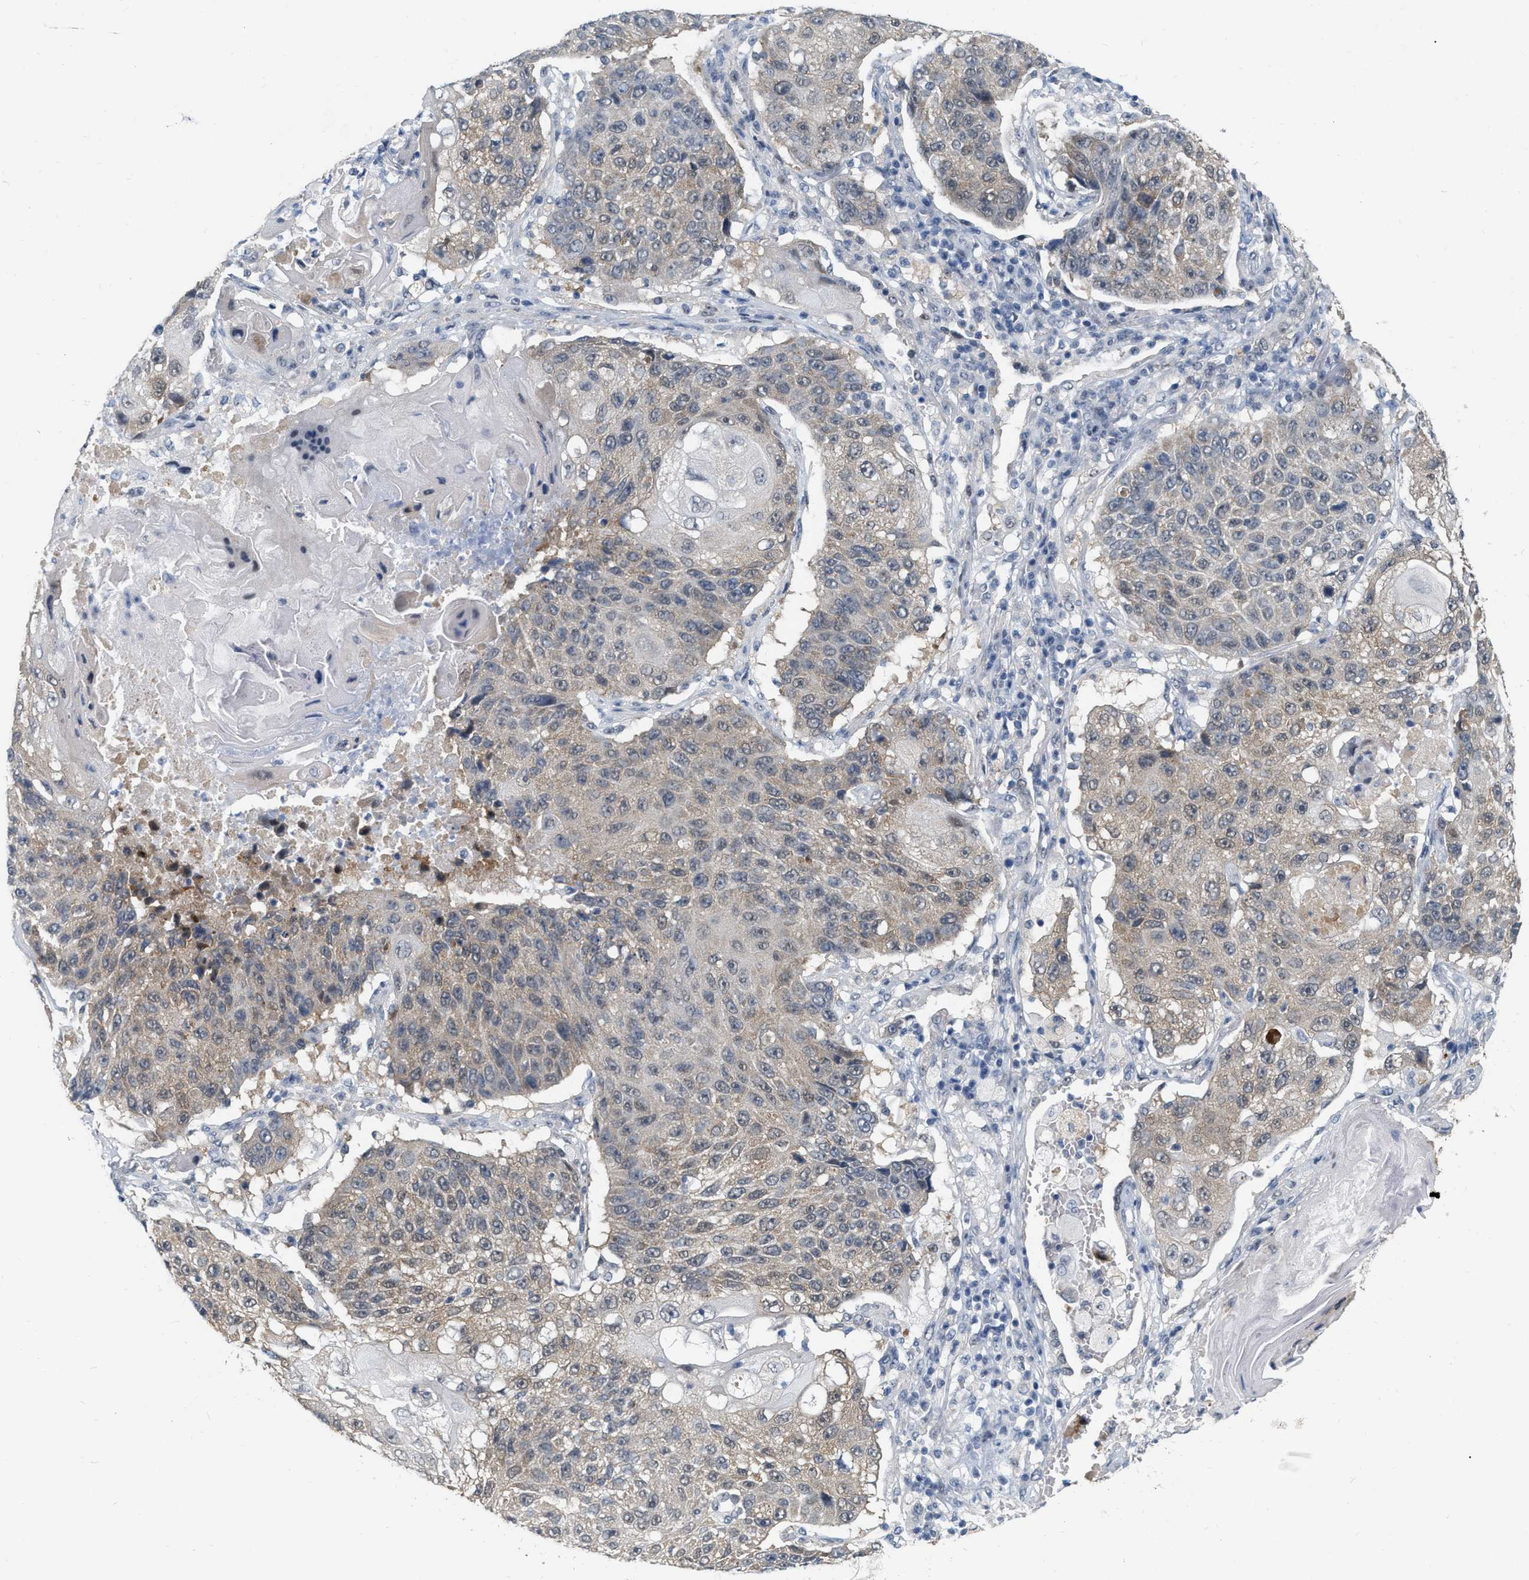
{"staining": {"intensity": "weak", "quantity": "25%-75%", "location": "cytoplasmic/membranous"}, "tissue": "lung cancer", "cell_type": "Tumor cells", "image_type": "cancer", "snomed": [{"axis": "morphology", "description": "Squamous cell carcinoma, NOS"}, {"axis": "topography", "description": "Lung"}], "caption": "Protein expression analysis of human lung cancer reveals weak cytoplasmic/membranous expression in about 25%-75% of tumor cells.", "gene": "RUVBL1", "patient": {"sex": "male", "age": 61}}